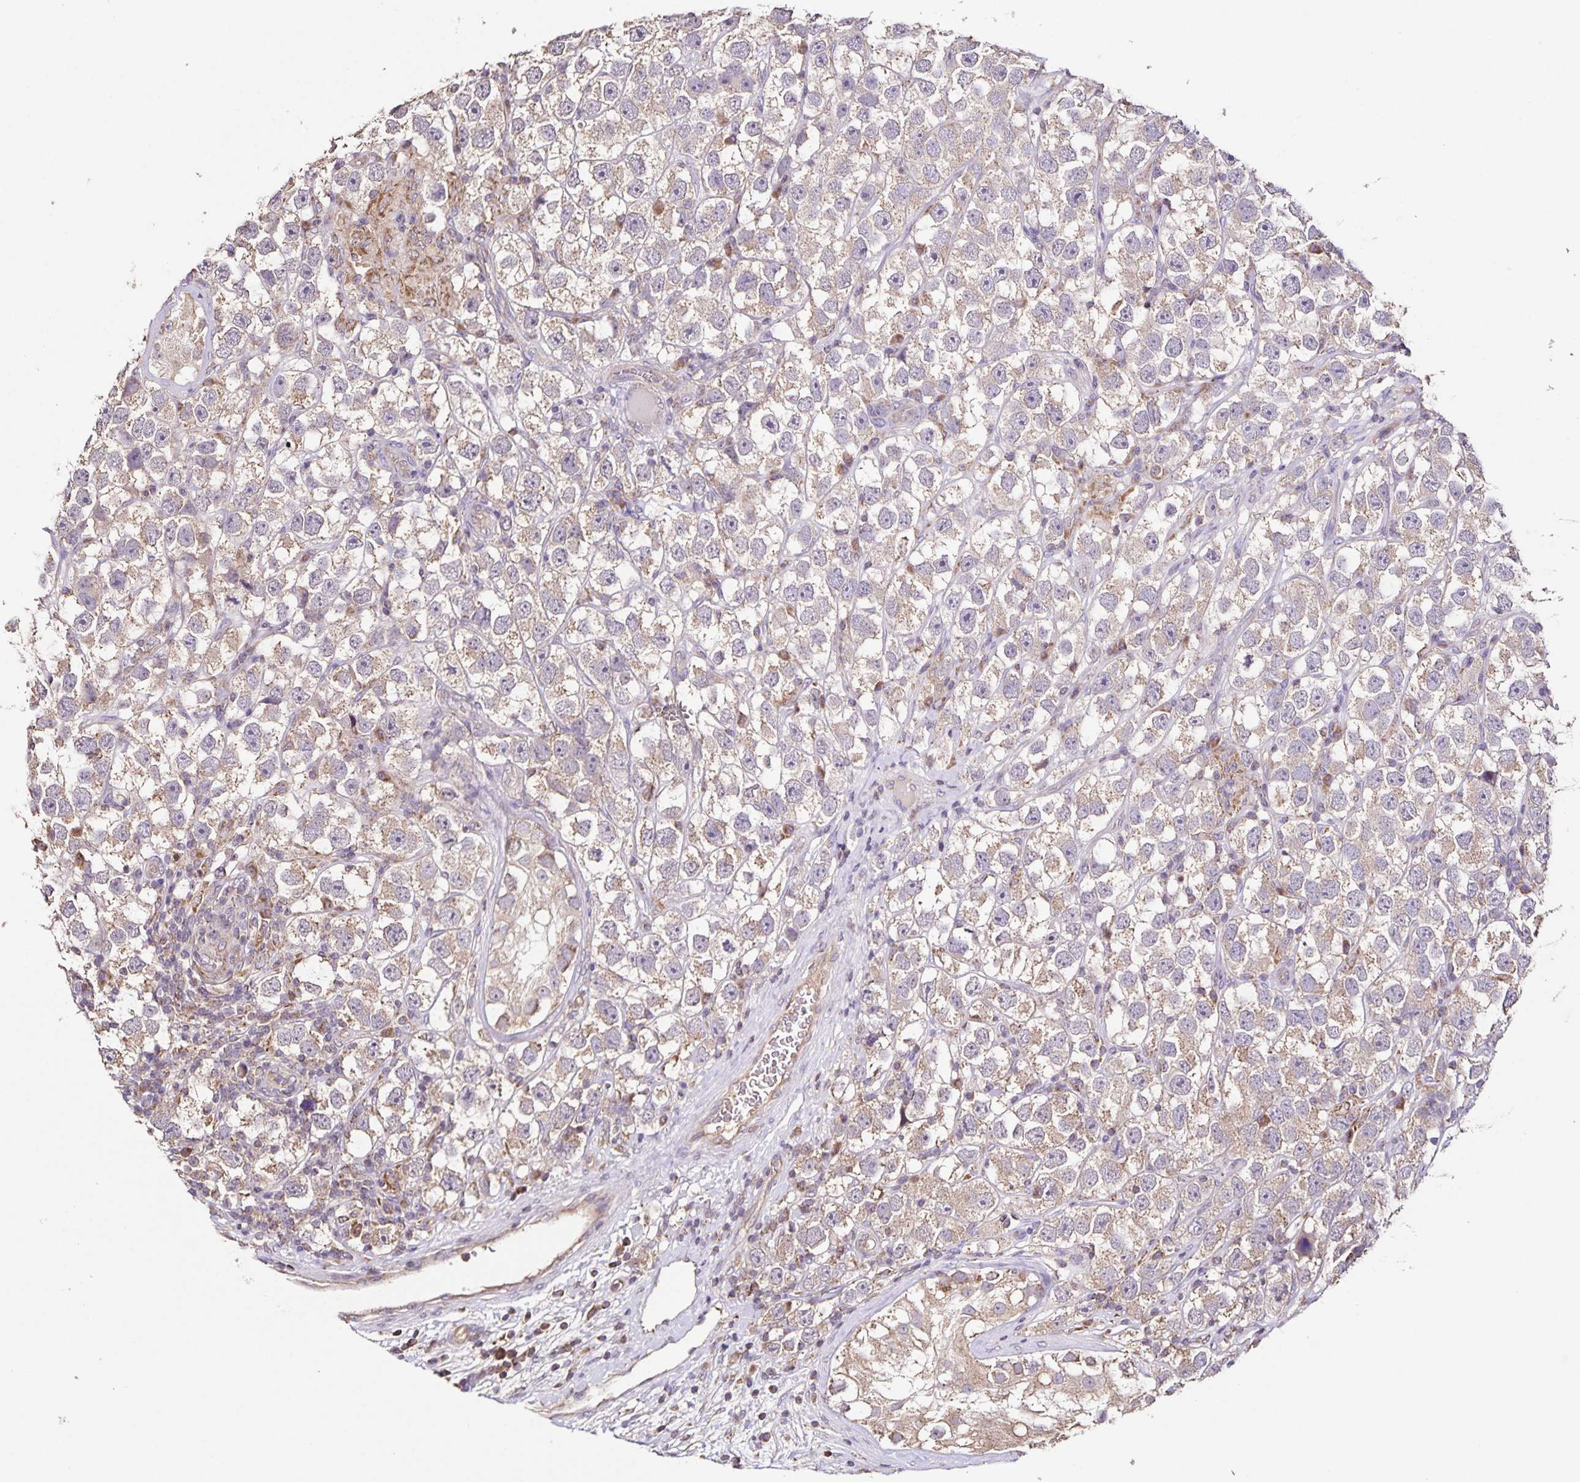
{"staining": {"intensity": "weak", "quantity": ">75%", "location": "cytoplasmic/membranous"}, "tissue": "testis cancer", "cell_type": "Tumor cells", "image_type": "cancer", "snomed": [{"axis": "morphology", "description": "Seminoma, NOS"}, {"axis": "topography", "description": "Testis"}], "caption": "This image shows IHC staining of testis seminoma, with low weak cytoplasmic/membranous staining in approximately >75% of tumor cells.", "gene": "MAN1A1", "patient": {"sex": "male", "age": 26}}